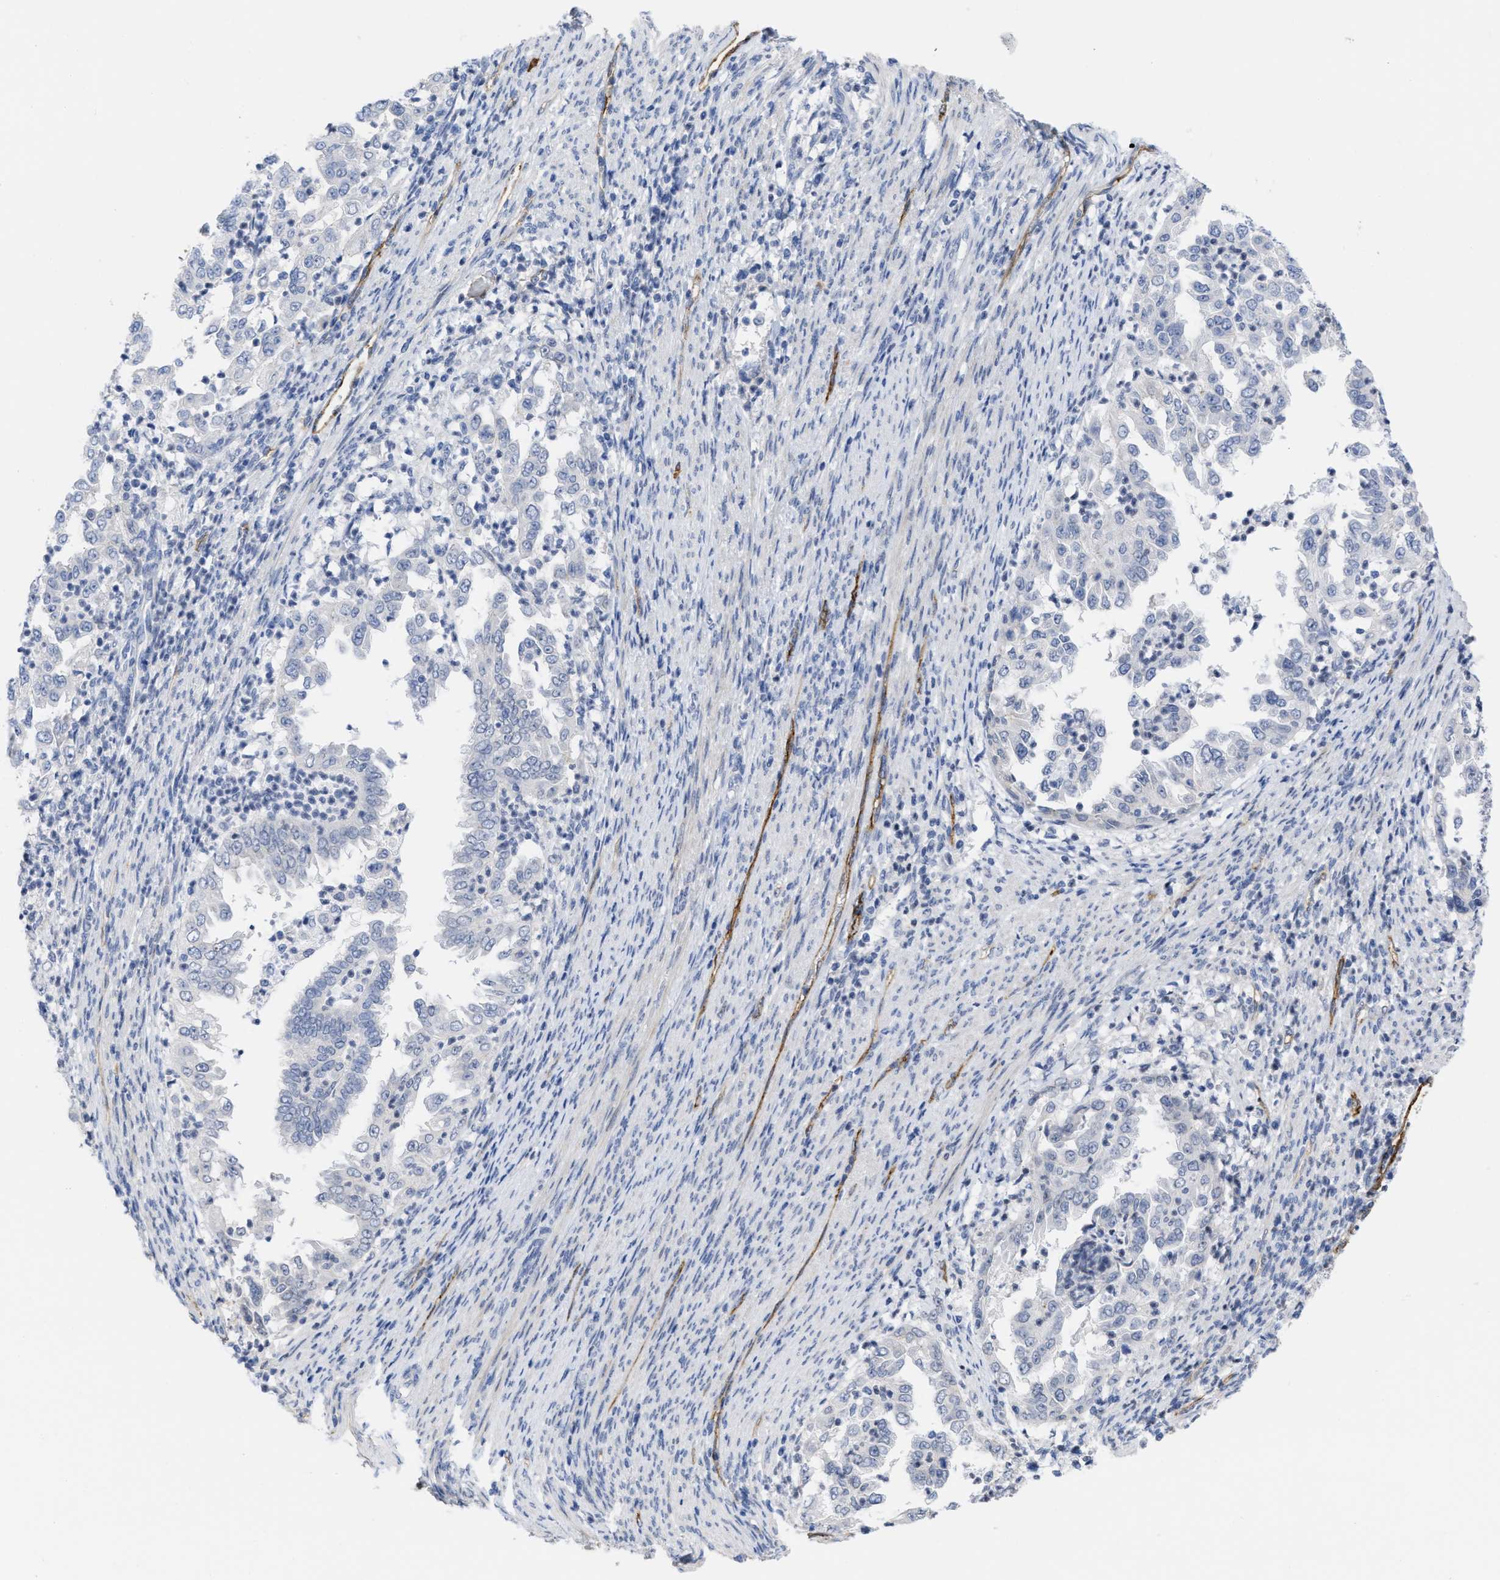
{"staining": {"intensity": "negative", "quantity": "none", "location": "none"}, "tissue": "endometrial cancer", "cell_type": "Tumor cells", "image_type": "cancer", "snomed": [{"axis": "morphology", "description": "Adenocarcinoma, NOS"}, {"axis": "topography", "description": "Endometrium"}], "caption": "Immunohistochemistry (IHC) micrograph of neoplastic tissue: endometrial cancer stained with DAB displays no significant protein expression in tumor cells. Nuclei are stained in blue.", "gene": "ACKR1", "patient": {"sex": "female", "age": 85}}